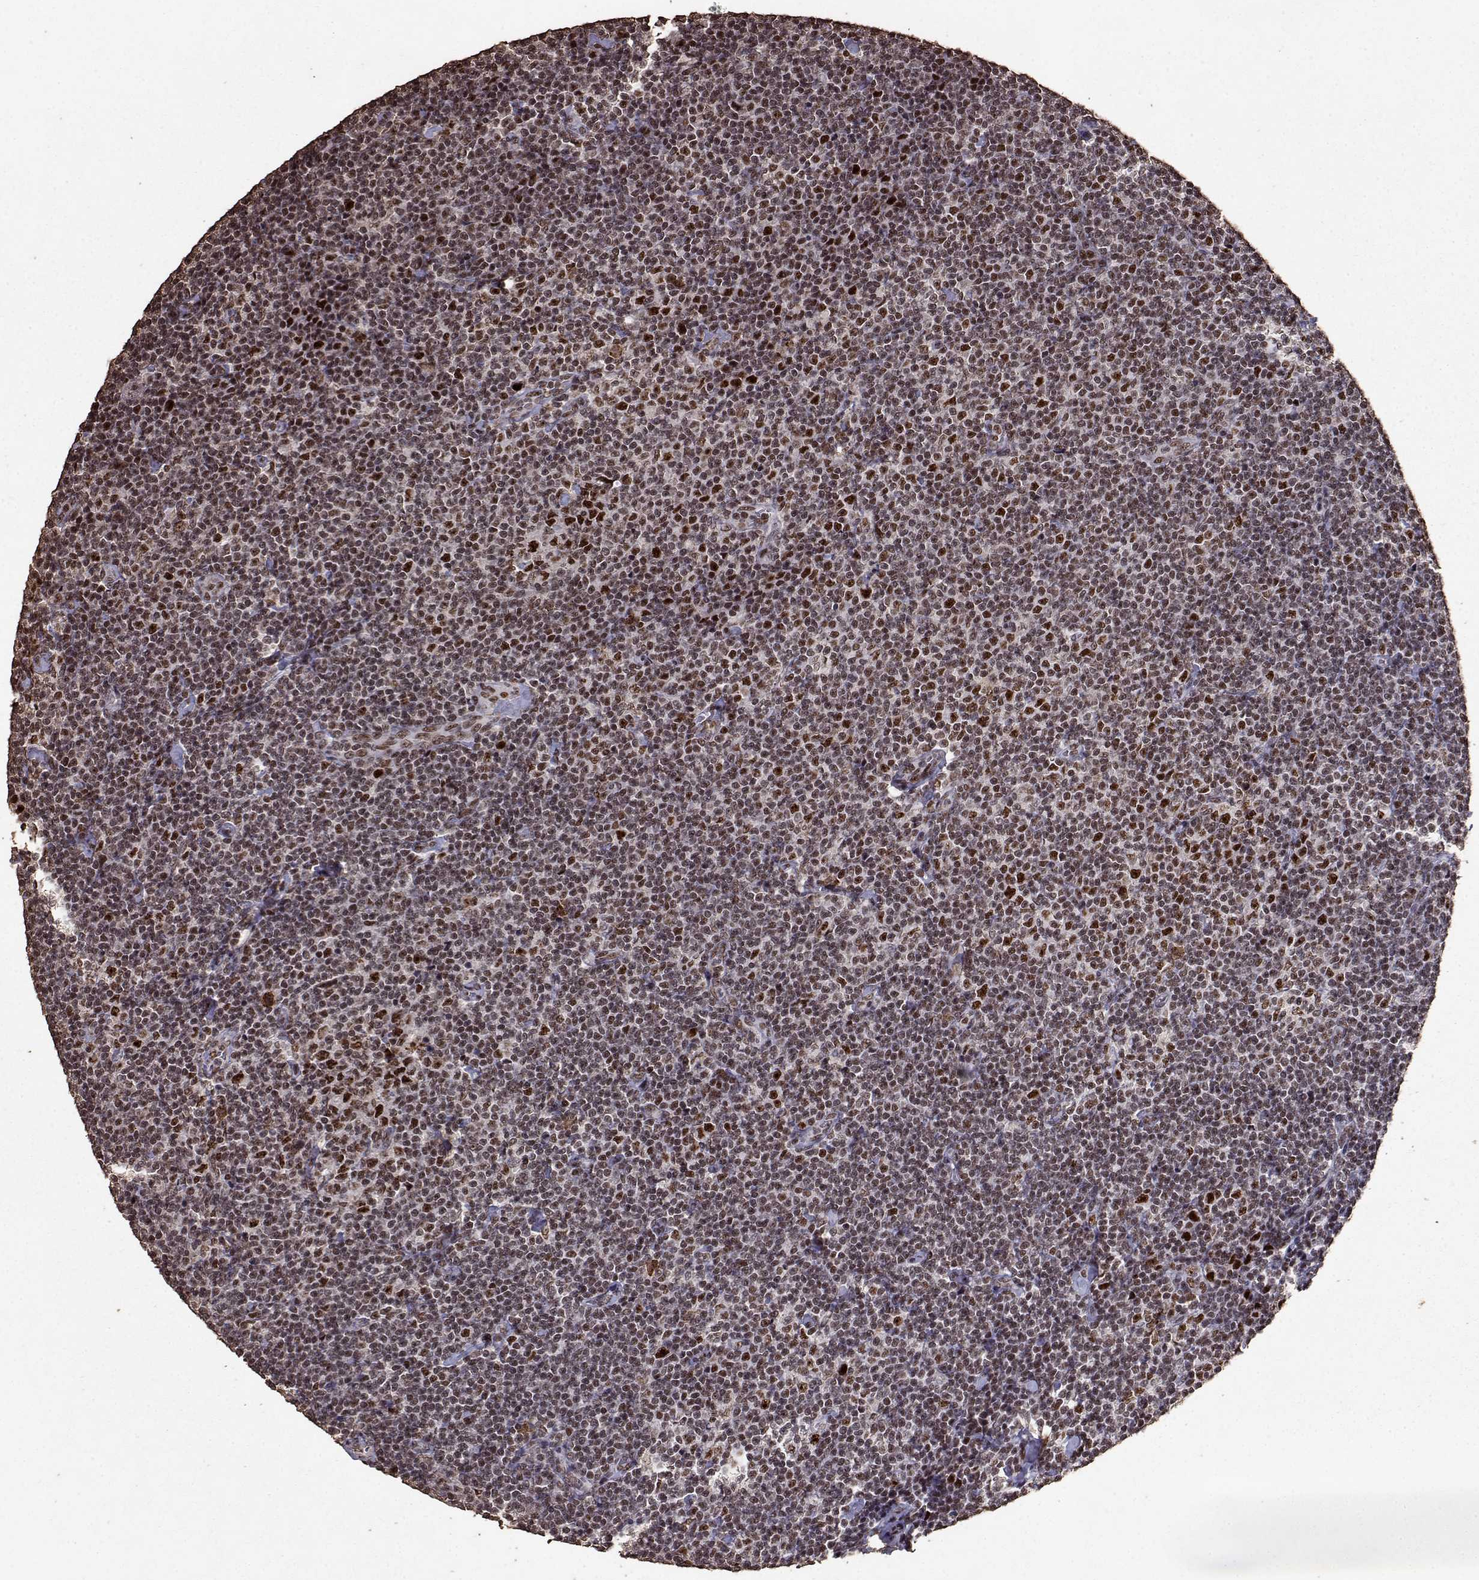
{"staining": {"intensity": "strong", "quantity": ">75%", "location": "nuclear"}, "tissue": "lymphoma", "cell_type": "Tumor cells", "image_type": "cancer", "snomed": [{"axis": "morphology", "description": "Malignant lymphoma, non-Hodgkin's type, Low grade"}, {"axis": "topography", "description": "Lymph node"}], "caption": "This is an image of immunohistochemistry staining of lymphoma, which shows strong positivity in the nuclear of tumor cells.", "gene": "TOE1", "patient": {"sex": "male", "age": 81}}